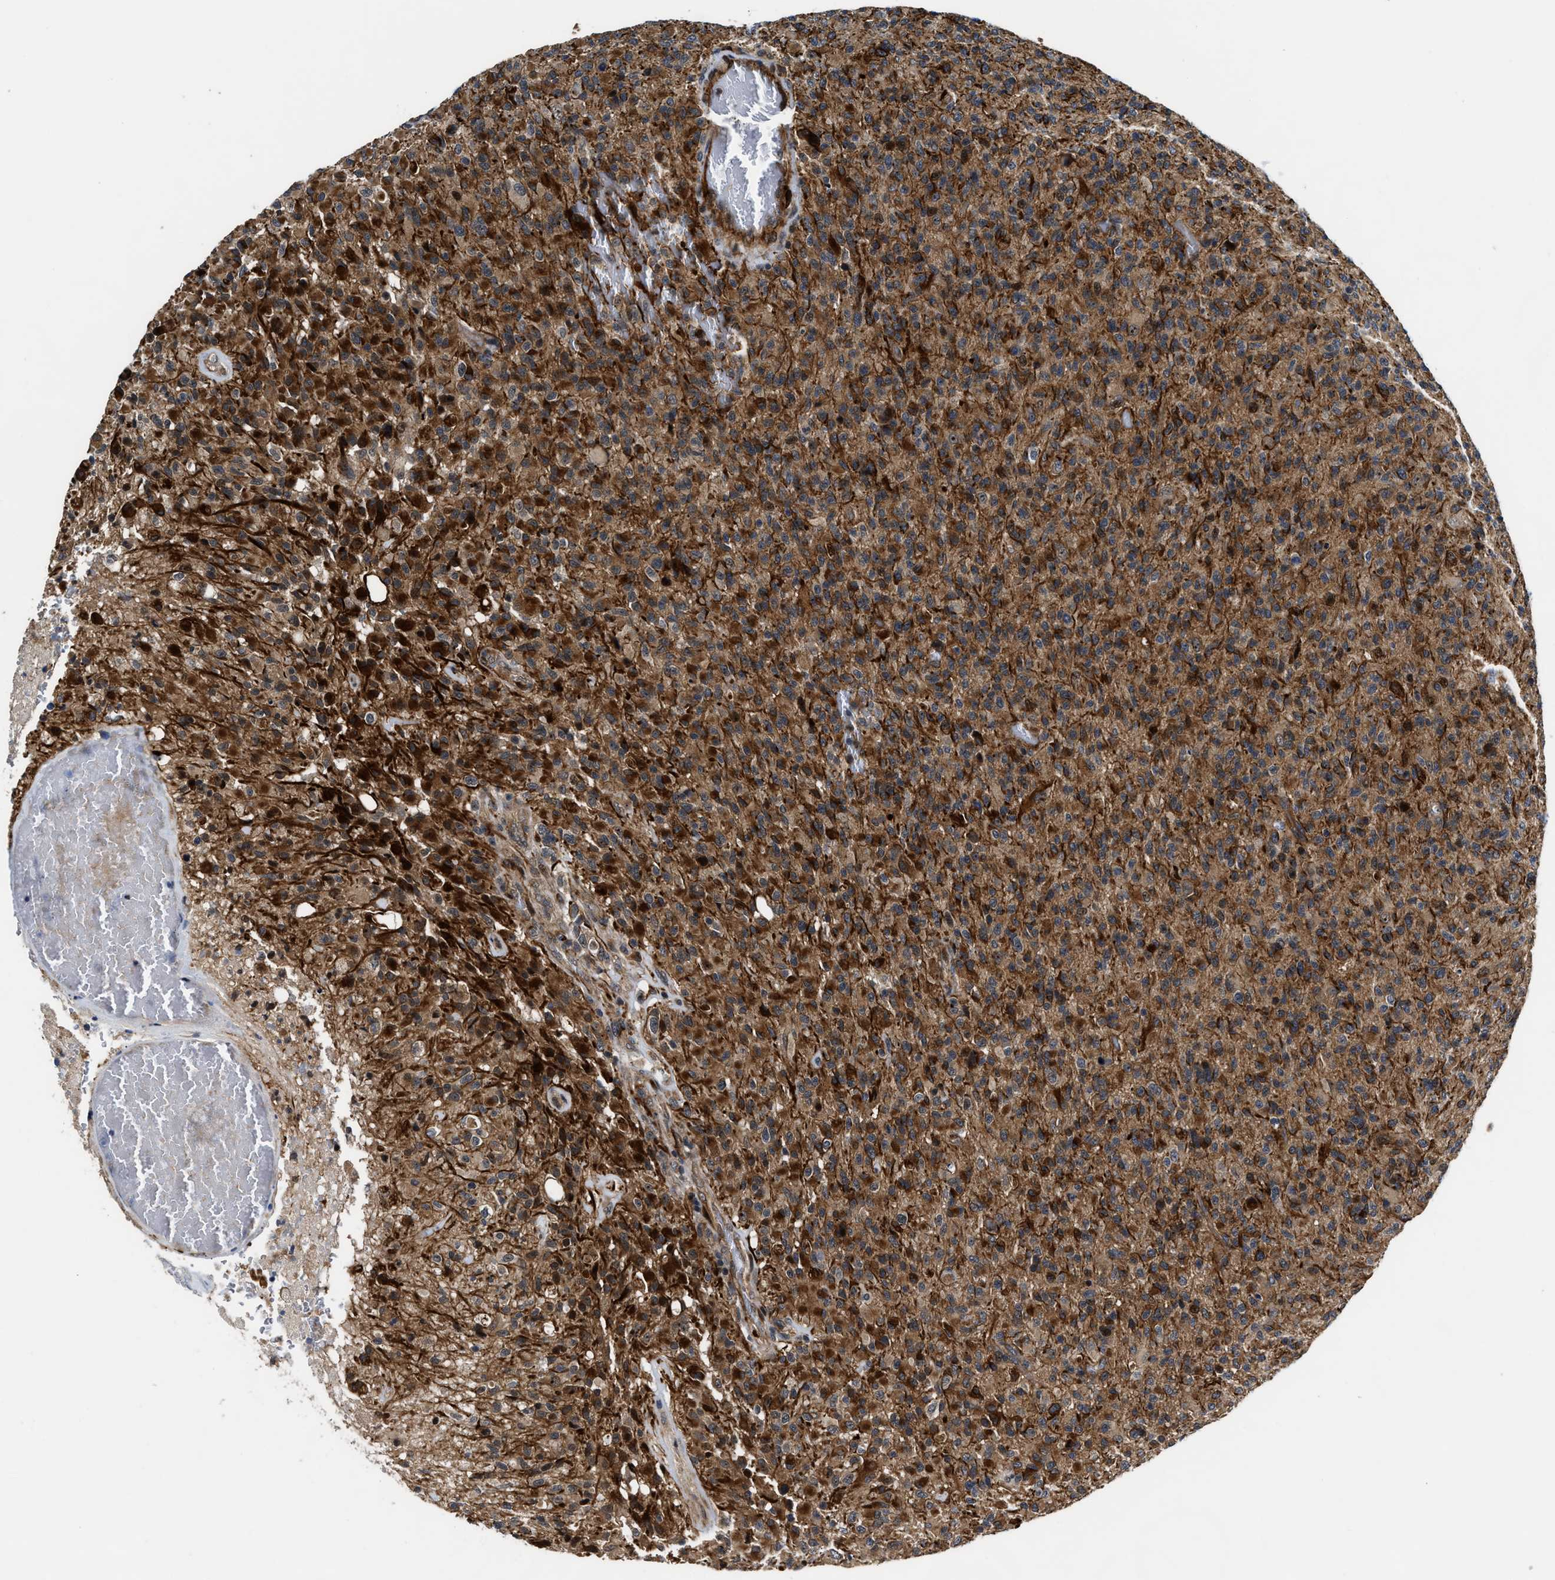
{"staining": {"intensity": "moderate", "quantity": ">75%", "location": "cytoplasmic/membranous"}, "tissue": "glioma", "cell_type": "Tumor cells", "image_type": "cancer", "snomed": [{"axis": "morphology", "description": "Glioma, malignant, High grade"}, {"axis": "topography", "description": "Brain"}], "caption": "This photomicrograph exhibits IHC staining of glioma, with medium moderate cytoplasmic/membranous positivity in approximately >75% of tumor cells.", "gene": "ALDH3A2", "patient": {"sex": "male", "age": 71}}